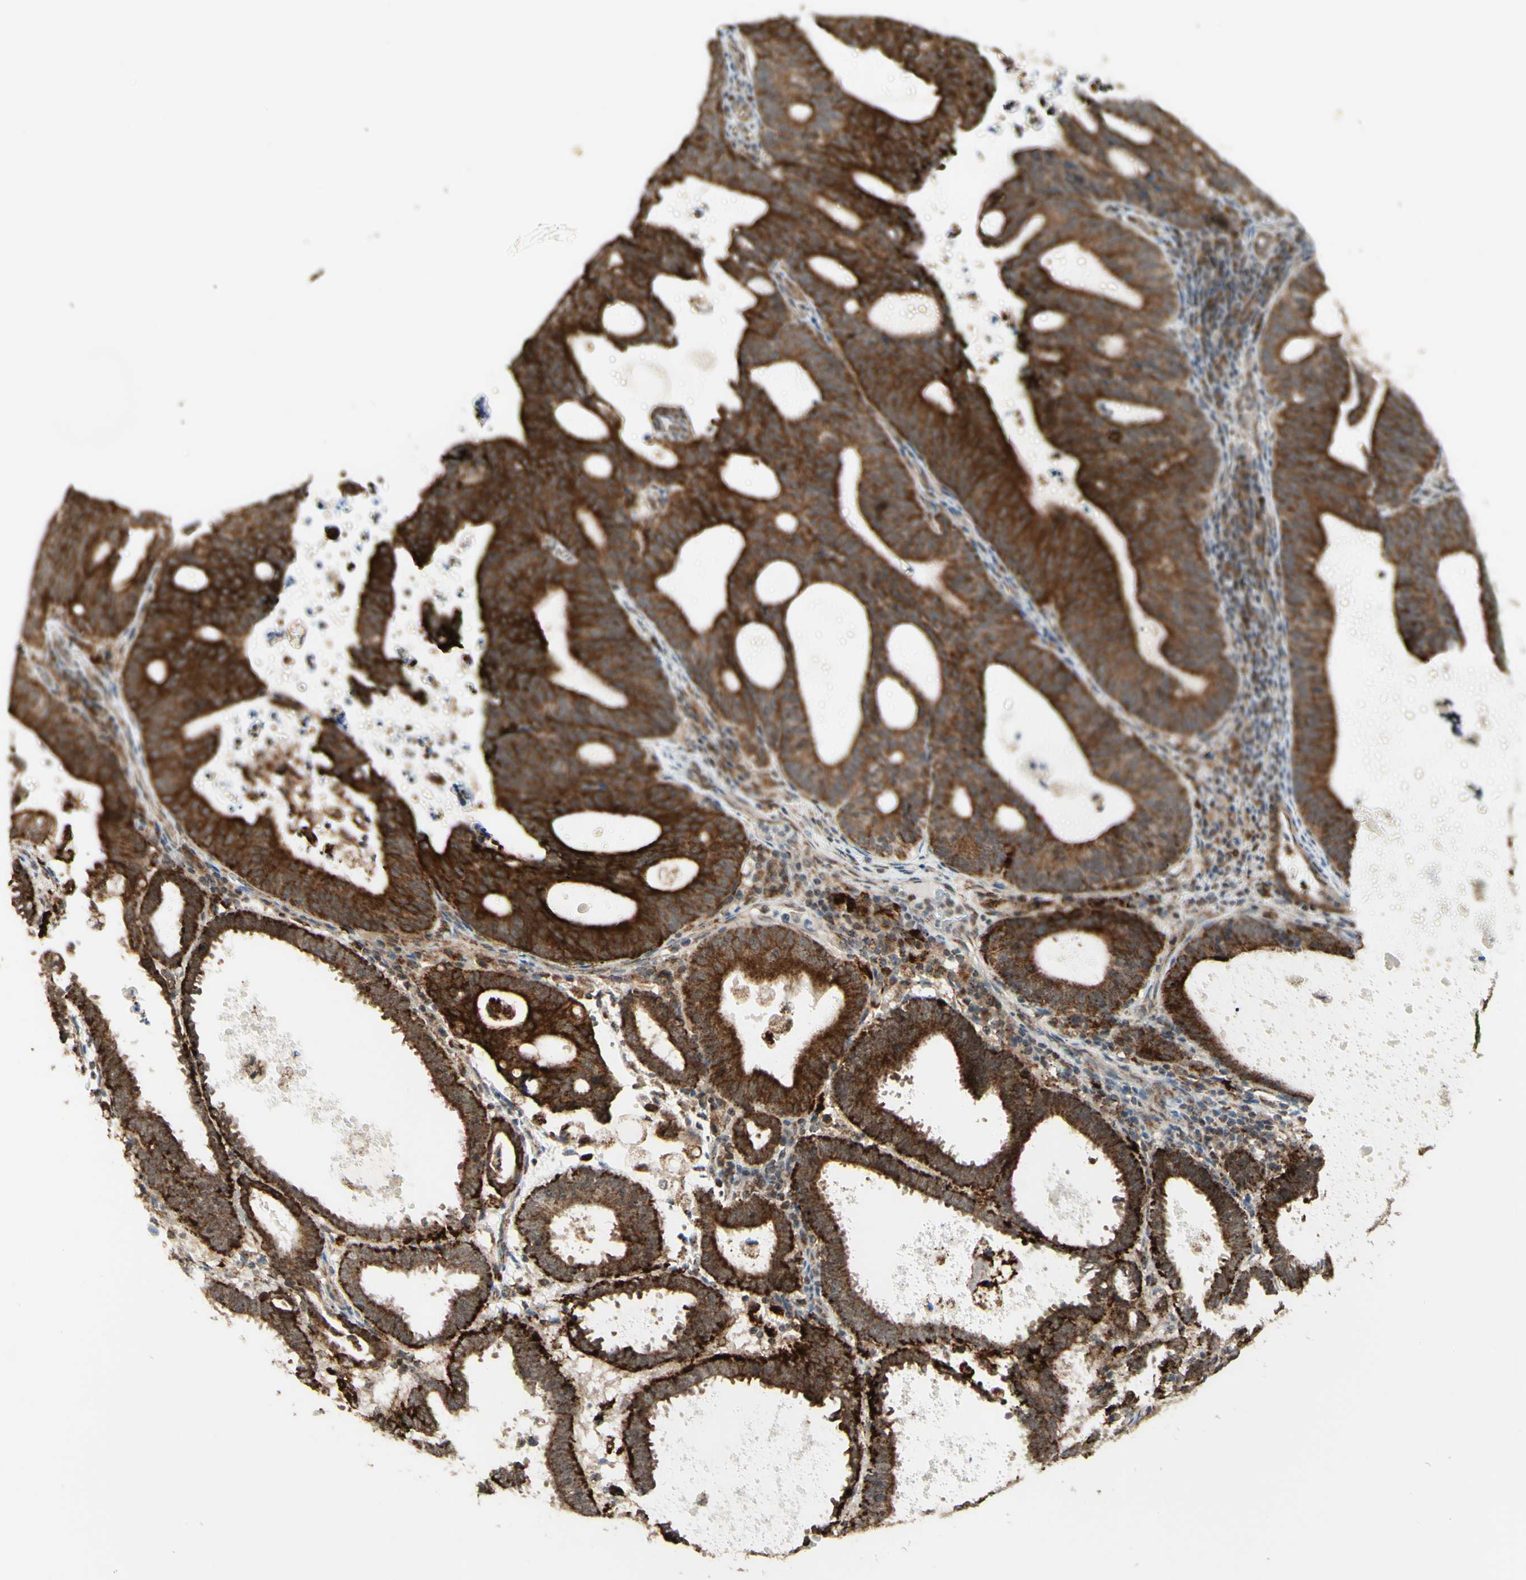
{"staining": {"intensity": "strong", "quantity": ">75%", "location": "cytoplasmic/membranous"}, "tissue": "endometrial cancer", "cell_type": "Tumor cells", "image_type": "cancer", "snomed": [{"axis": "morphology", "description": "Adenocarcinoma, NOS"}, {"axis": "topography", "description": "Uterus"}], "caption": "Immunohistochemical staining of human endometrial cancer displays high levels of strong cytoplasmic/membranous positivity in about >75% of tumor cells.", "gene": "DHRS3", "patient": {"sex": "female", "age": 83}}